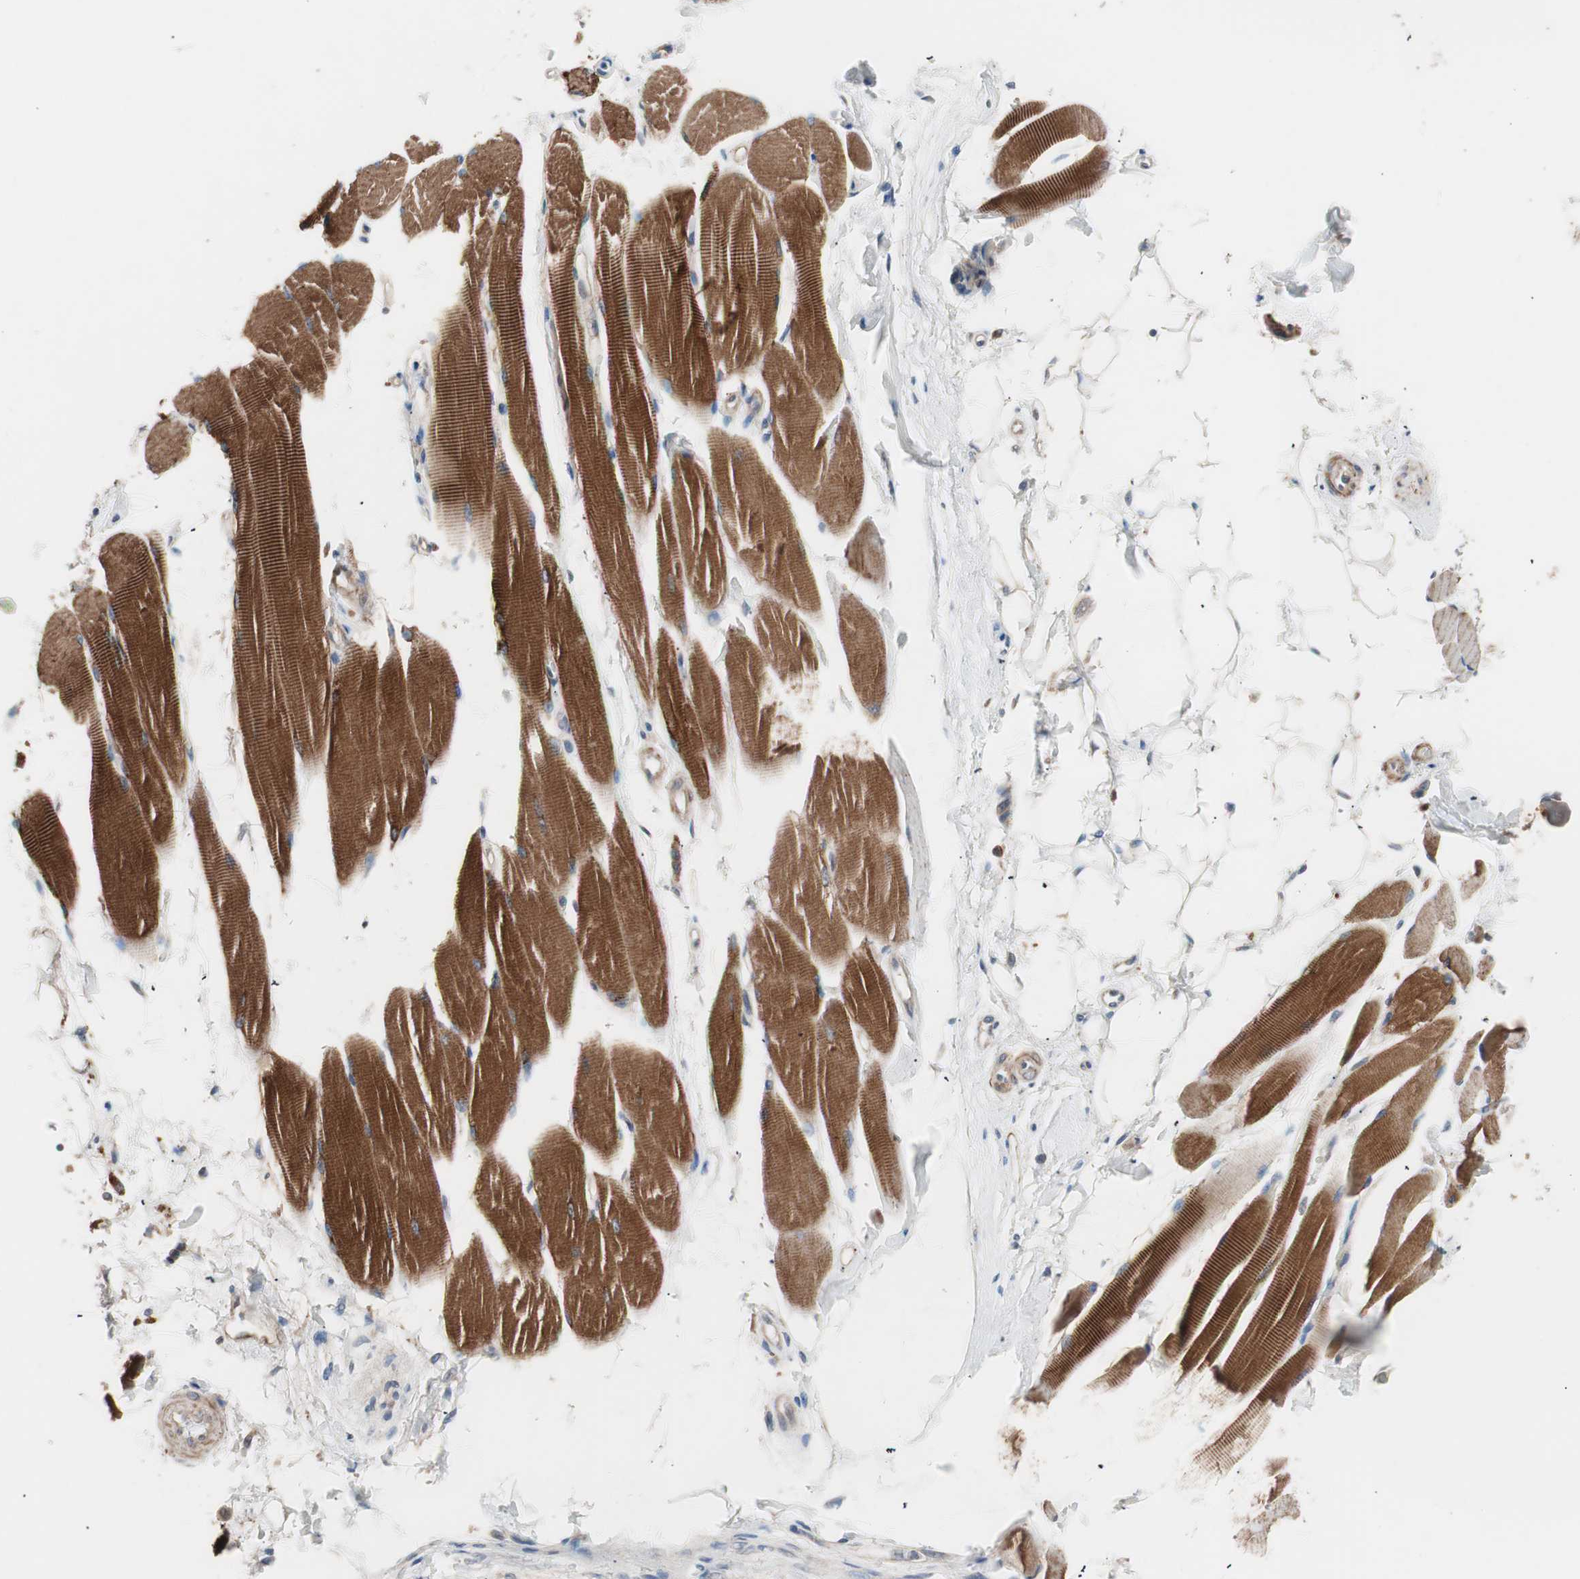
{"staining": {"intensity": "strong", "quantity": ">75%", "location": "cytoplasmic/membranous"}, "tissue": "skeletal muscle", "cell_type": "Myocytes", "image_type": "normal", "snomed": [{"axis": "morphology", "description": "Normal tissue, NOS"}, {"axis": "topography", "description": "Skeletal muscle"}, {"axis": "topography", "description": "Peripheral nerve tissue"}], "caption": "DAB (3,3'-diaminobenzidine) immunohistochemical staining of benign human skeletal muscle reveals strong cytoplasmic/membranous protein positivity in about >75% of myocytes. Using DAB (3,3'-diaminobenzidine) (brown) and hematoxylin (blue) stains, captured at high magnification using brightfield microscopy.", "gene": "HMBS", "patient": {"sex": "female", "age": 84}}